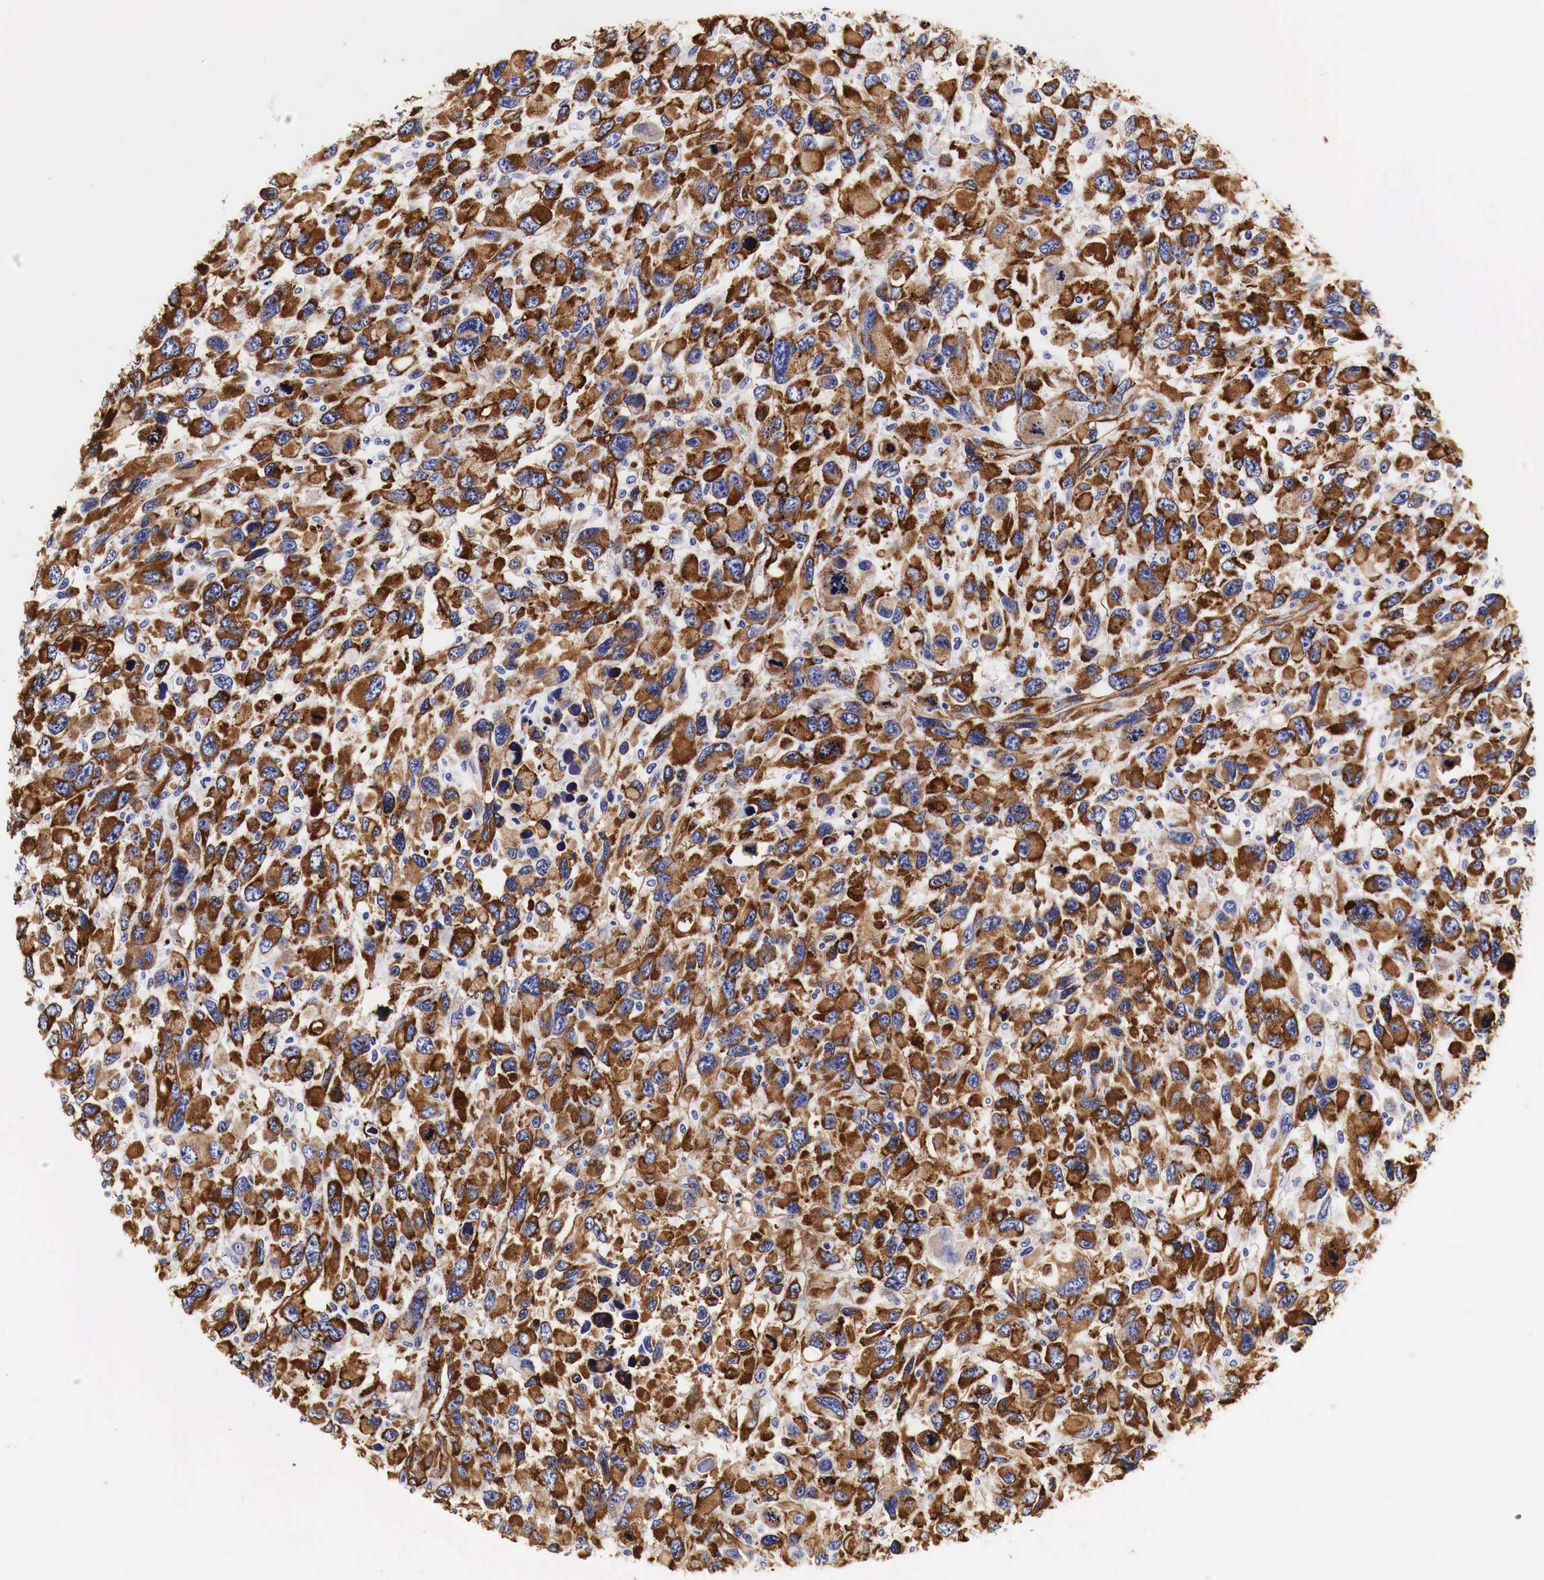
{"staining": {"intensity": "strong", "quantity": ">75%", "location": "cytoplasmic/membranous"}, "tissue": "renal cancer", "cell_type": "Tumor cells", "image_type": "cancer", "snomed": [{"axis": "morphology", "description": "Adenocarcinoma, NOS"}, {"axis": "topography", "description": "Kidney"}], "caption": "Strong cytoplasmic/membranous expression for a protein is seen in approximately >75% of tumor cells of renal adenocarcinoma using immunohistochemistry.", "gene": "LAMB2", "patient": {"sex": "male", "age": 79}}